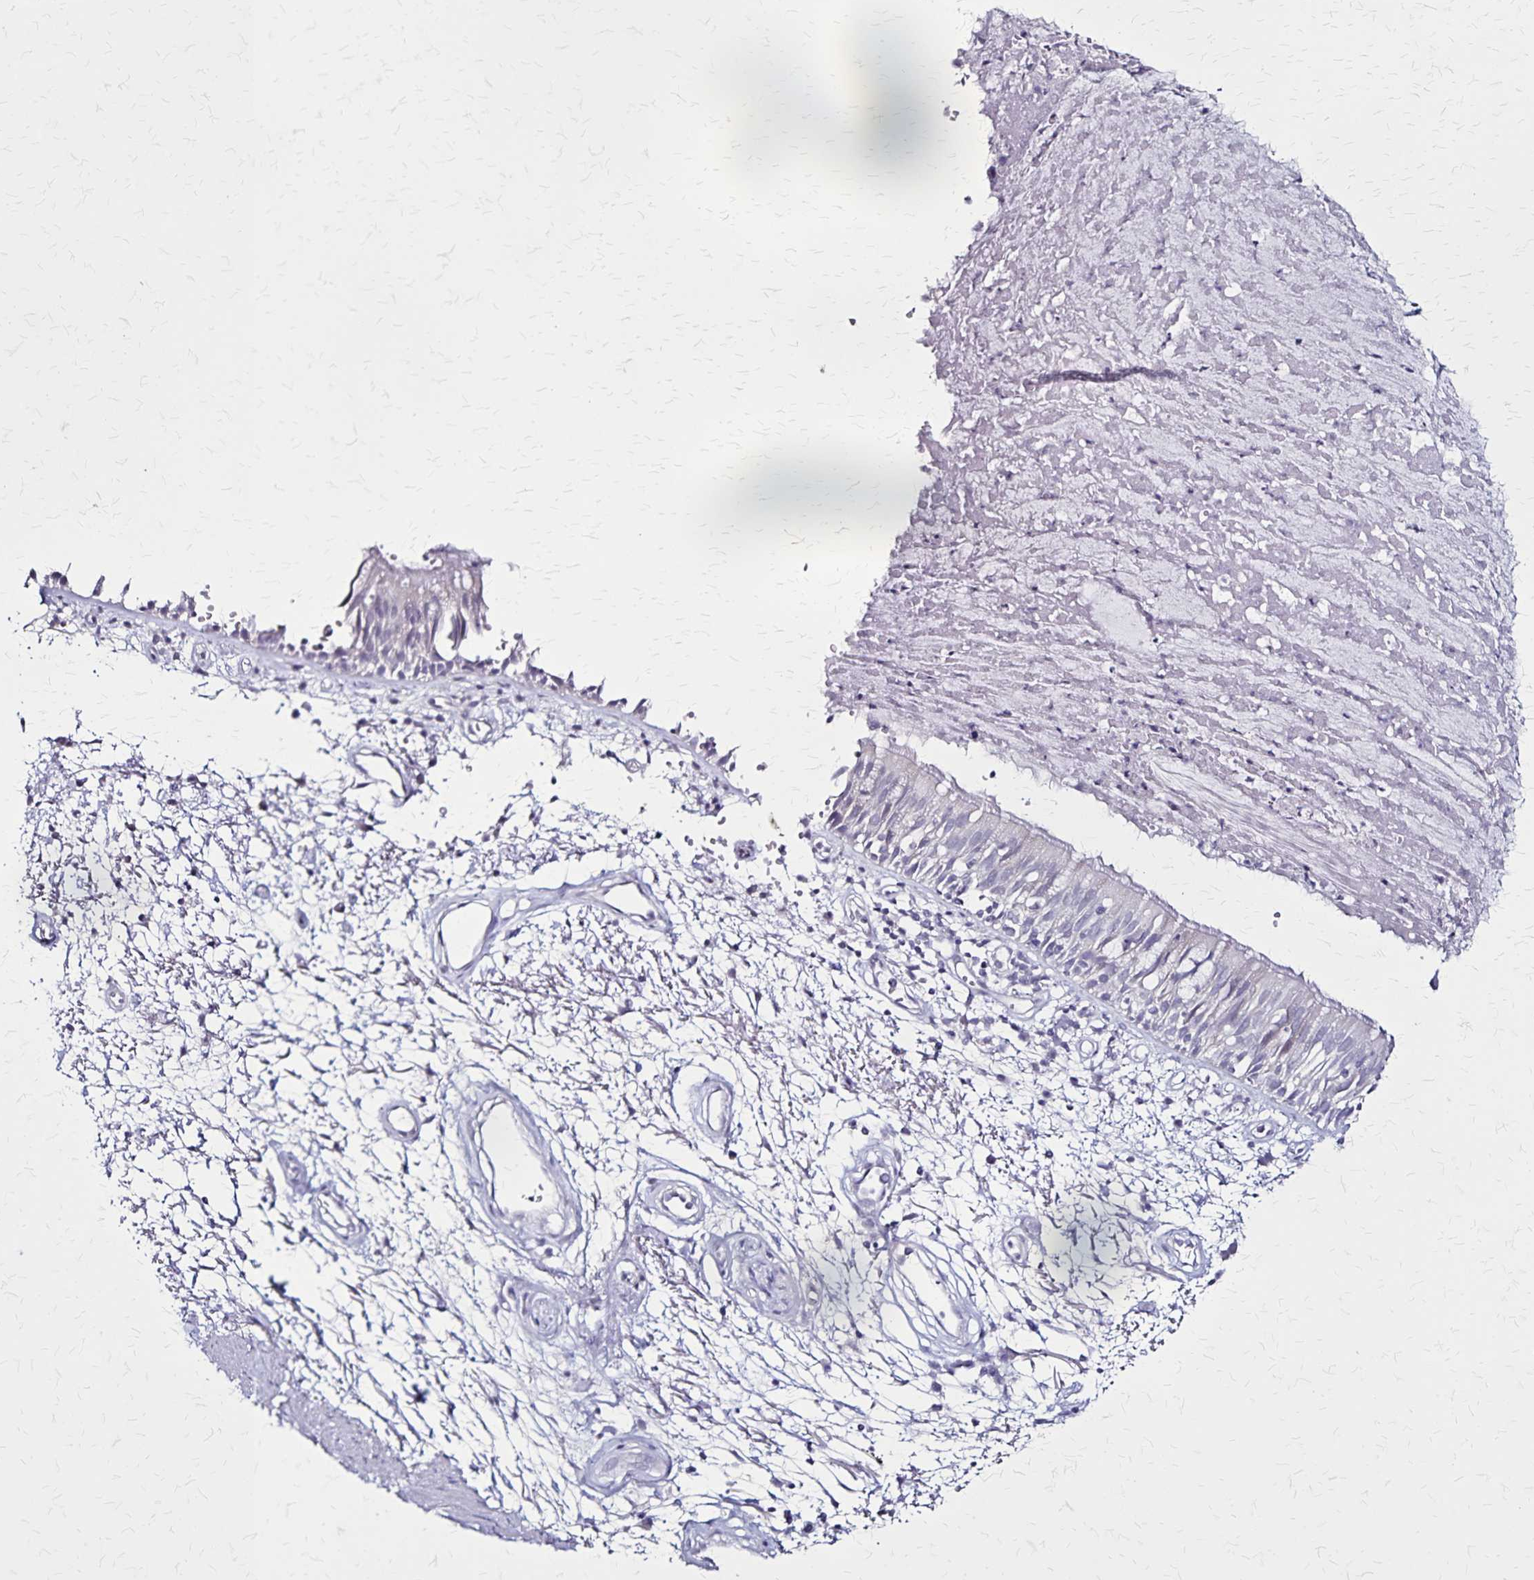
{"staining": {"intensity": "negative", "quantity": "none", "location": "none"}, "tissue": "bronchus", "cell_type": "Respiratory epithelial cells", "image_type": "normal", "snomed": [{"axis": "morphology", "description": "Normal tissue, NOS"}, {"axis": "morphology", "description": "Squamous cell carcinoma, NOS"}, {"axis": "topography", "description": "Cartilage tissue"}, {"axis": "topography", "description": "Bronchus"}, {"axis": "topography", "description": "Lung"}], "caption": "Immunohistochemical staining of normal bronchus displays no significant positivity in respiratory epithelial cells. (Brightfield microscopy of DAB (3,3'-diaminobenzidine) IHC at high magnification).", "gene": "PLXNA4", "patient": {"sex": "male", "age": 66}}